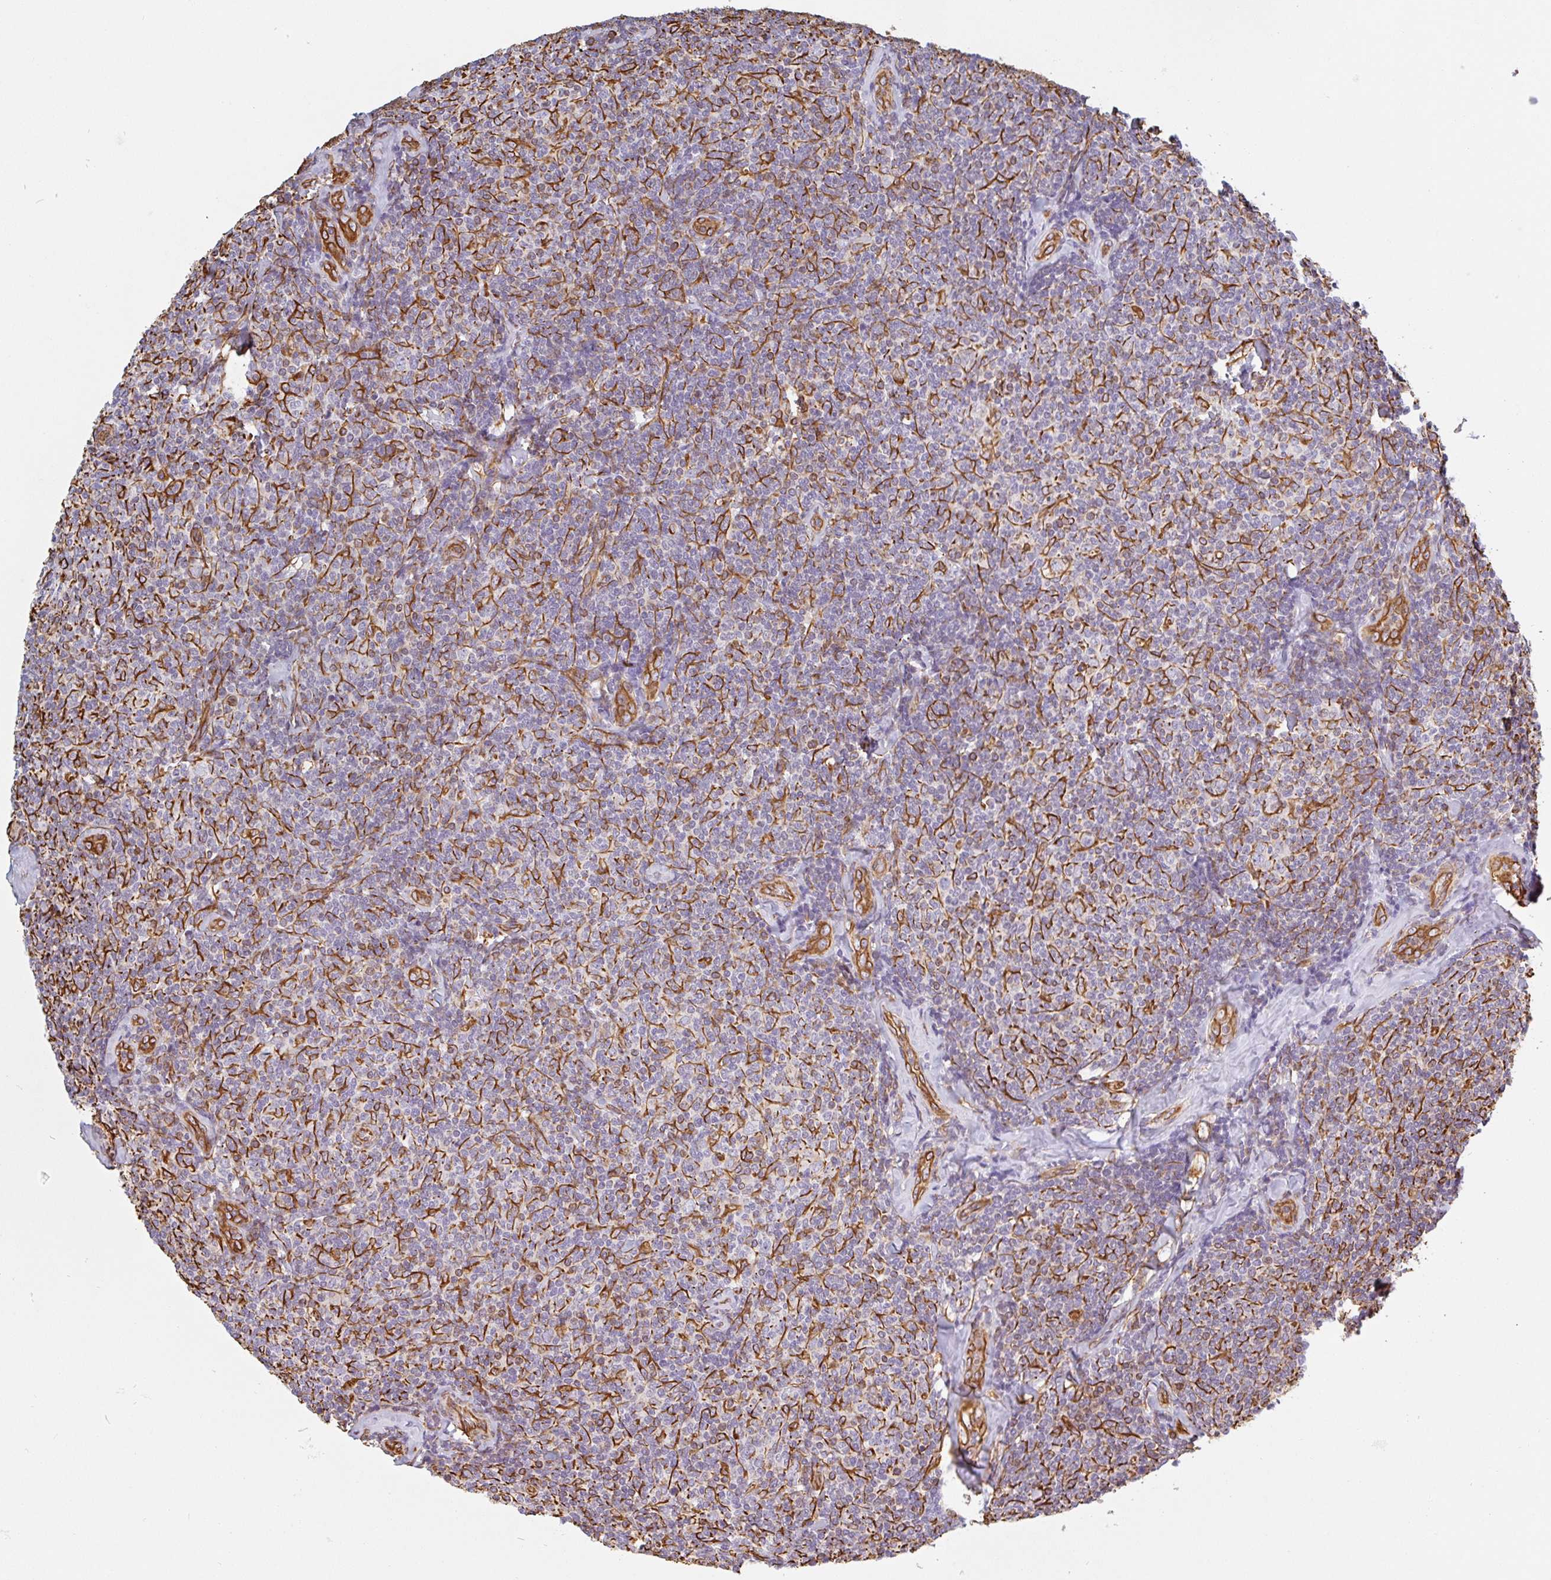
{"staining": {"intensity": "negative", "quantity": "none", "location": "none"}, "tissue": "lymphoma", "cell_type": "Tumor cells", "image_type": "cancer", "snomed": [{"axis": "morphology", "description": "Malignant lymphoma, non-Hodgkin's type, Low grade"}, {"axis": "topography", "description": "Lymph node"}], "caption": "This is an immunohistochemistry histopathology image of human lymphoma. There is no positivity in tumor cells.", "gene": "PPFIA1", "patient": {"sex": "female", "age": 56}}